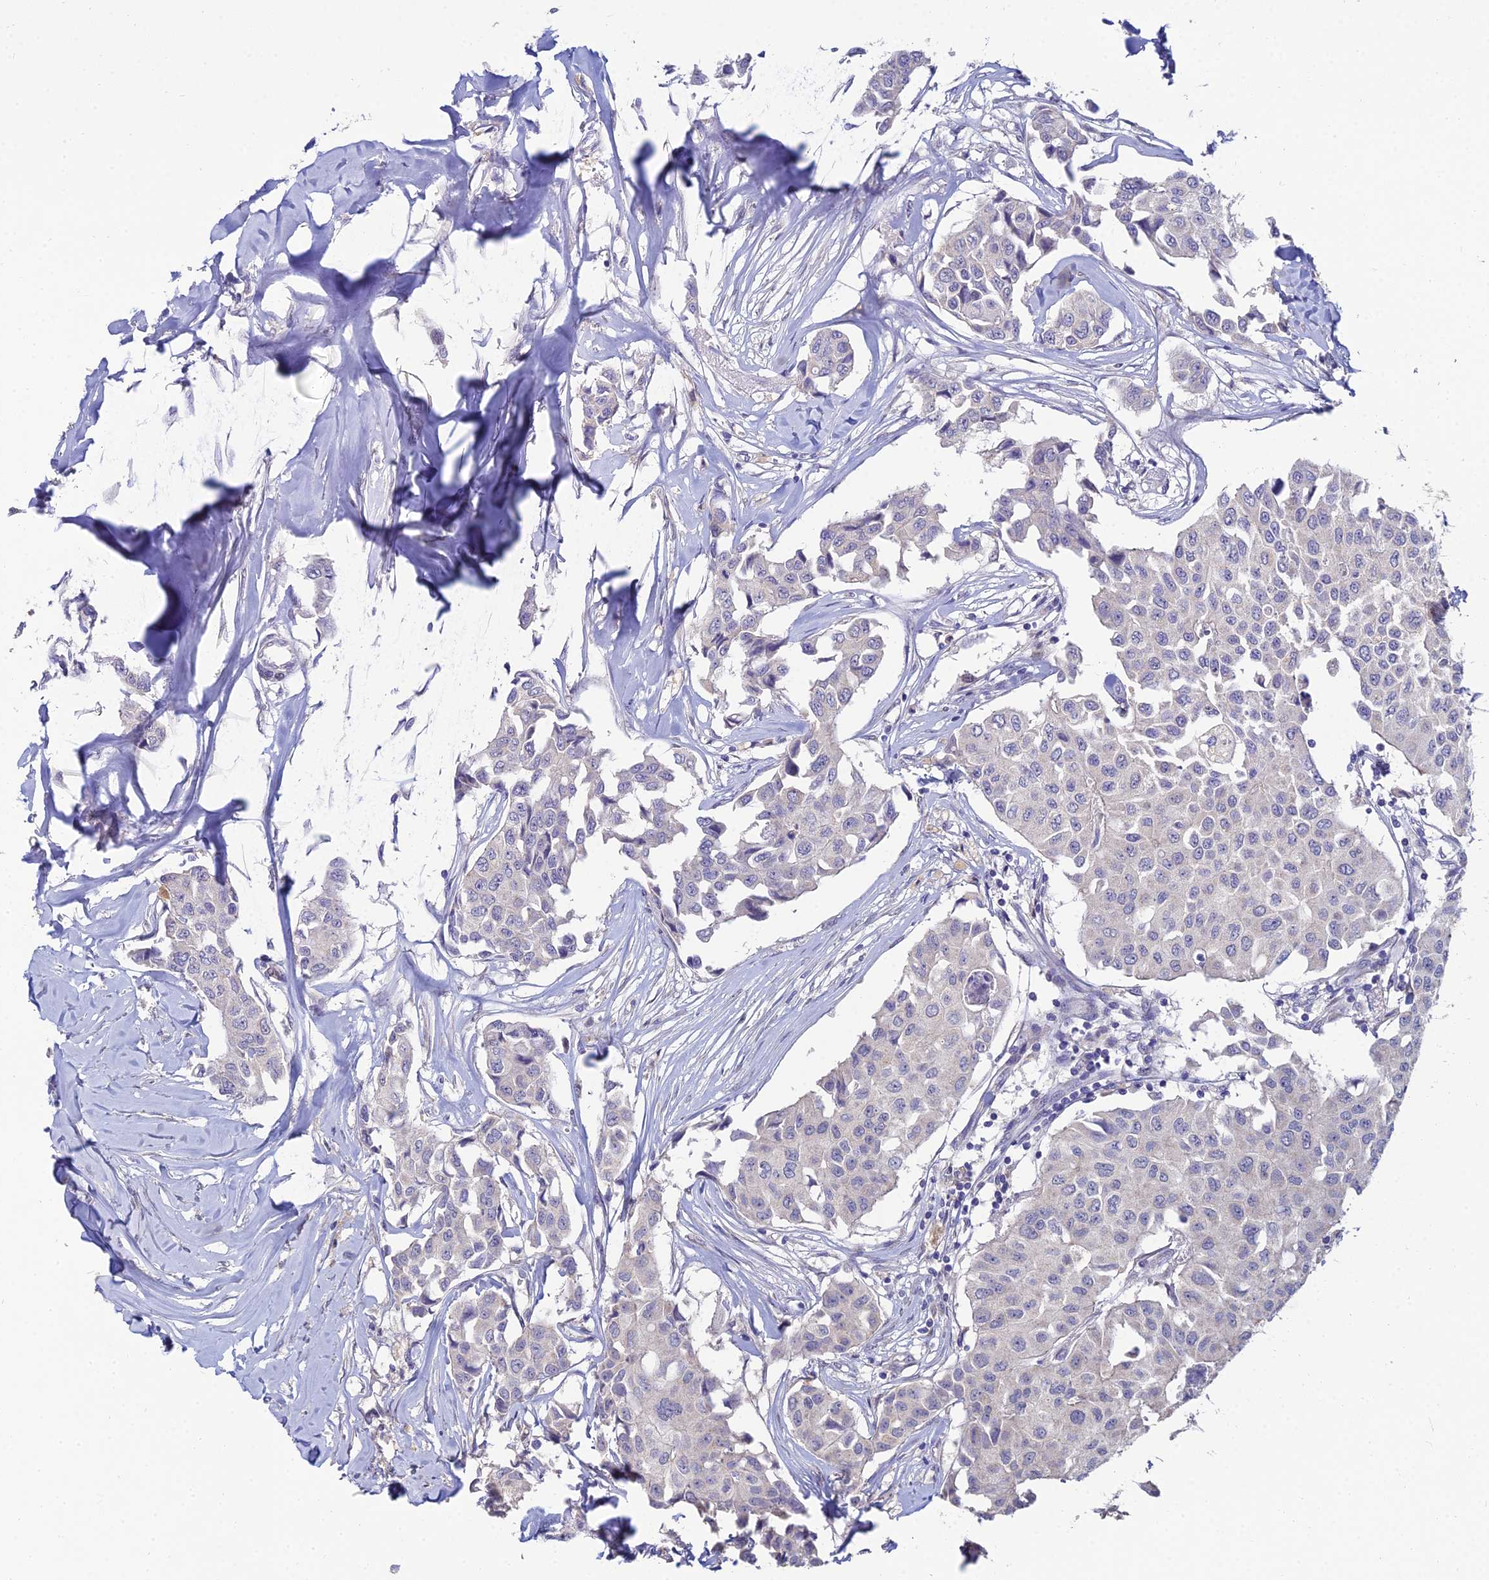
{"staining": {"intensity": "negative", "quantity": "none", "location": "none"}, "tissue": "breast cancer", "cell_type": "Tumor cells", "image_type": "cancer", "snomed": [{"axis": "morphology", "description": "Duct carcinoma"}, {"axis": "topography", "description": "Breast"}], "caption": "IHC of breast cancer (intraductal carcinoma) demonstrates no positivity in tumor cells.", "gene": "NPY", "patient": {"sex": "female", "age": 80}}